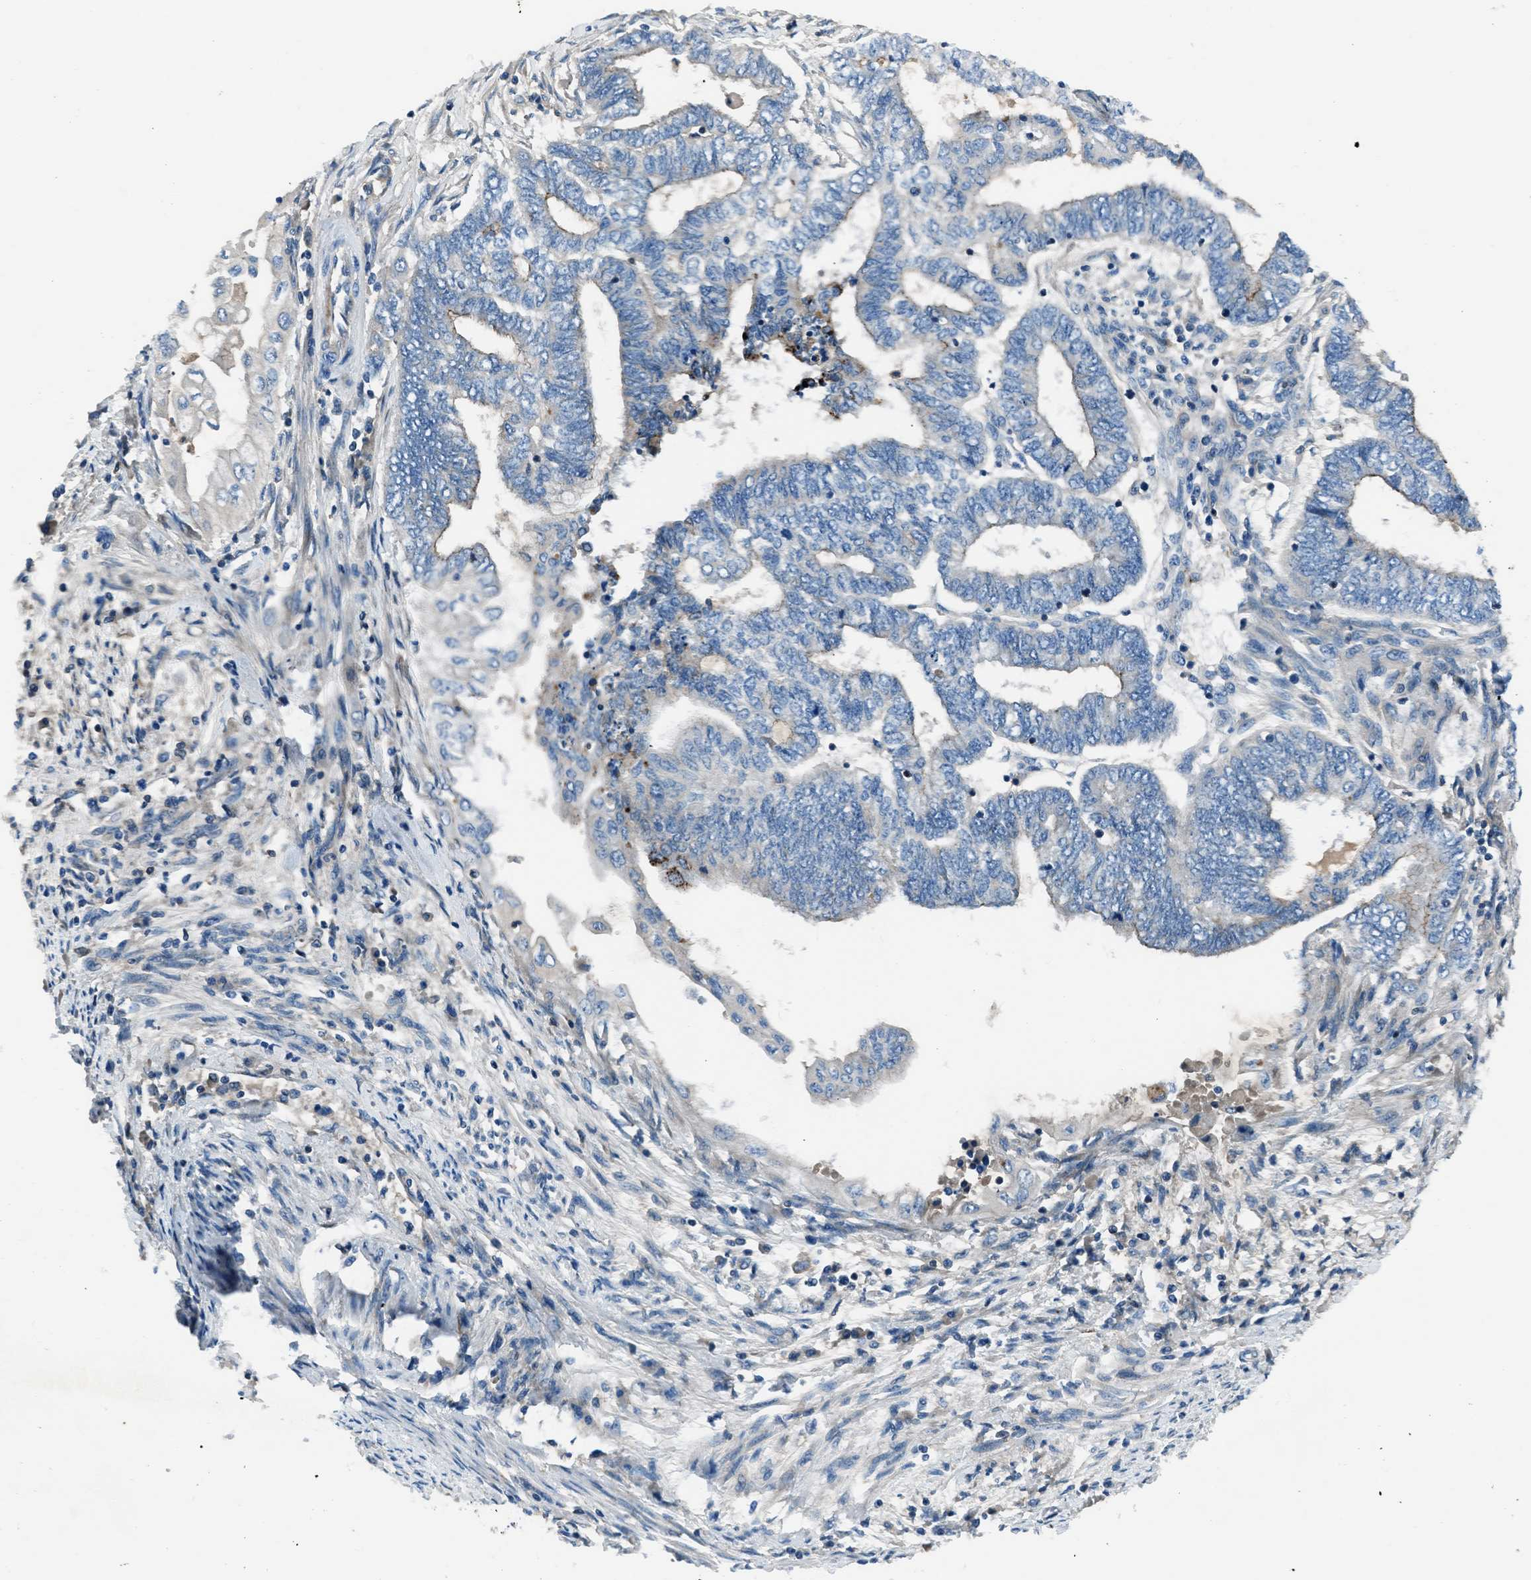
{"staining": {"intensity": "negative", "quantity": "none", "location": "none"}, "tissue": "endometrial cancer", "cell_type": "Tumor cells", "image_type": "cancer", "snomed": [{"axis": "morphology", "description": "Adenocarcinoma, NOS"}, {"axis": "topography", "description": "Uterus"}, {"axis": "topography", "description": "Endometrium"}], "caption": "This photomicrograph is of adenocarcinoma (endometrial) stained with IHC to label a protein in brown with the nuclei are counter-stained blue. There is no expression in tumor cells. (DAB (3,3'-diaminobenzidine) immunohistochemistry visualized using brightfield microscopy, high magnification).", "gene": "SLC38A6", "patient": {"sex": "female", "age": 70}}